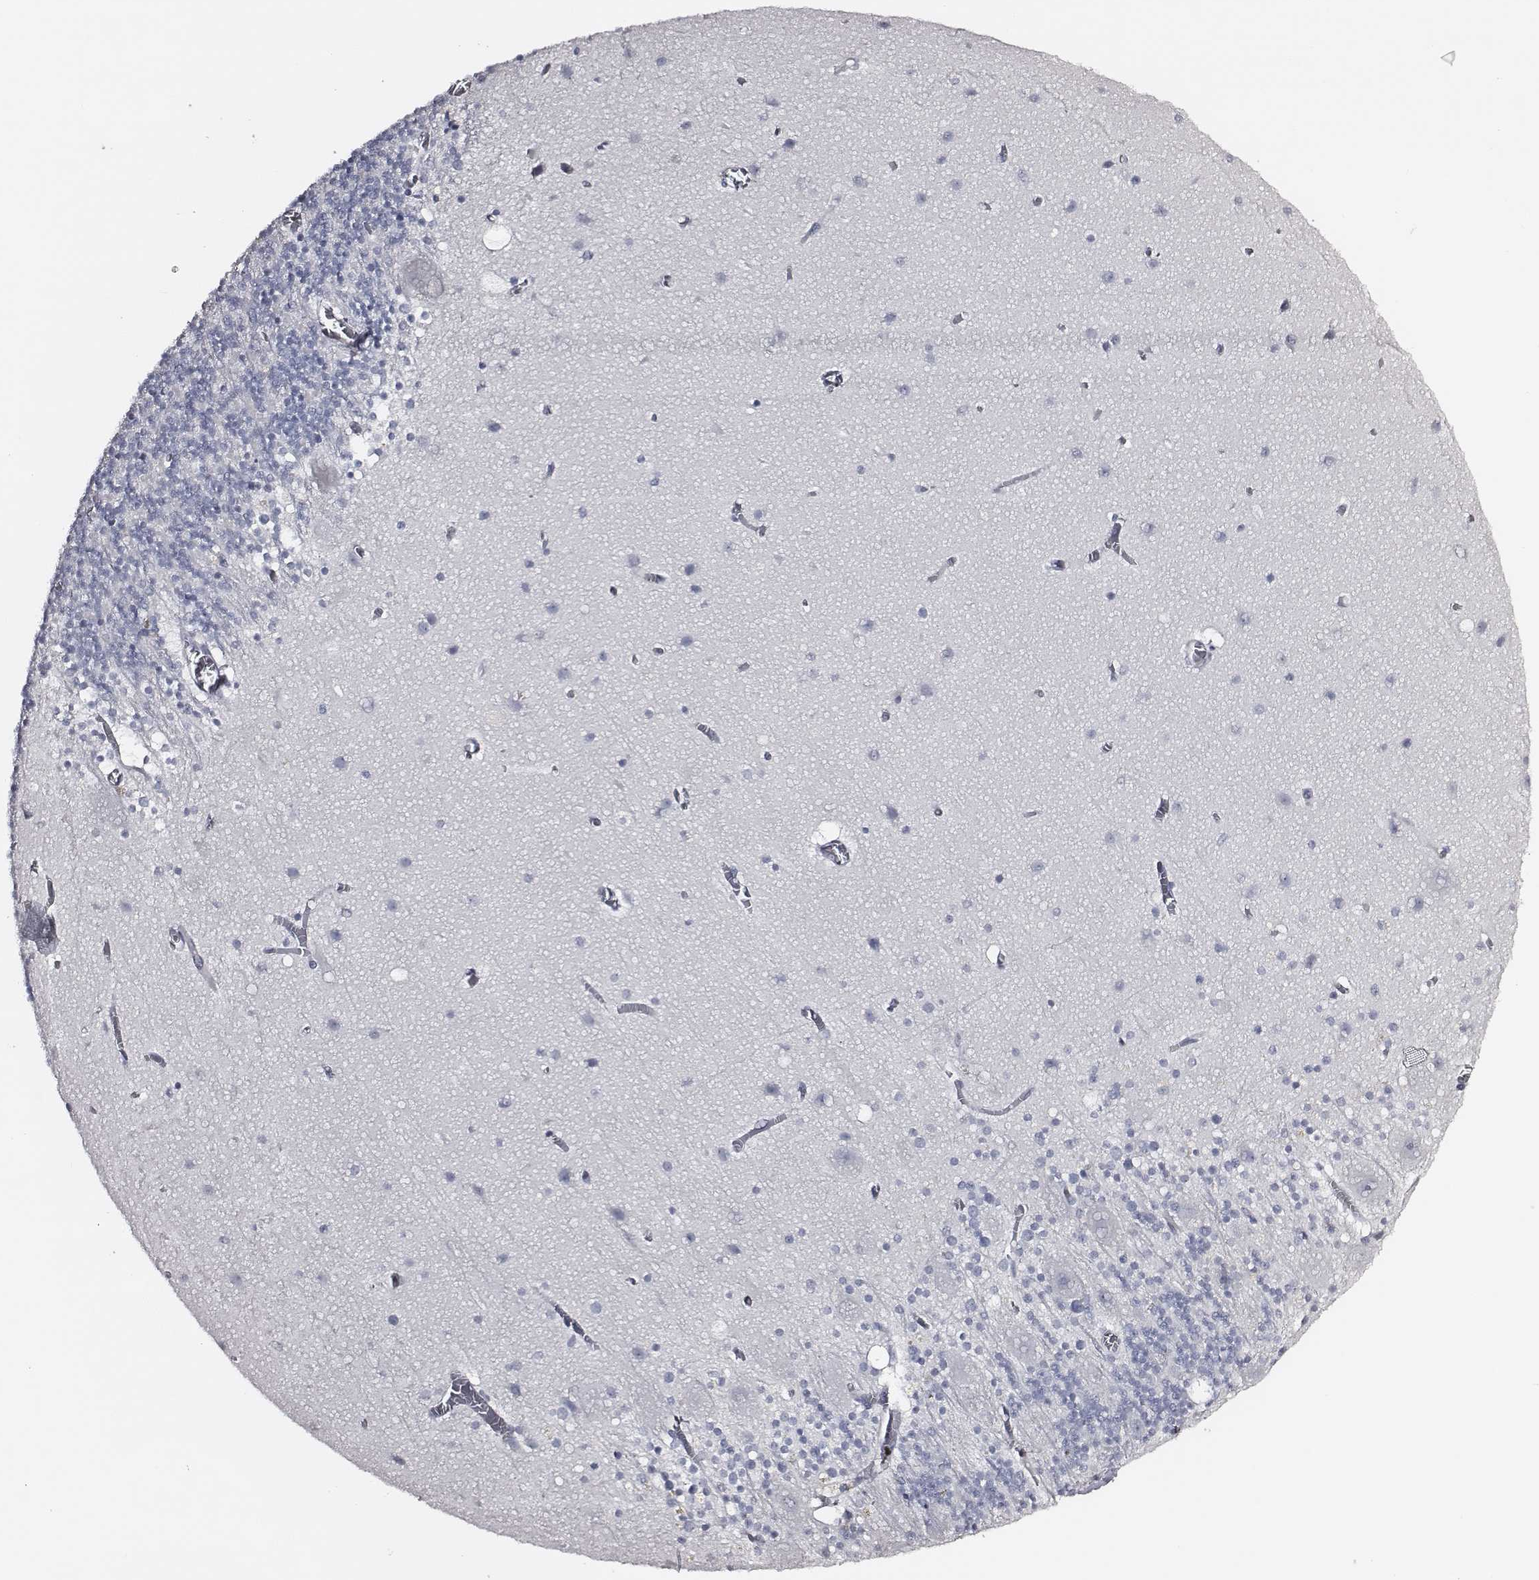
{"staining": {"intensity": "negative", "quantity": "none", "location": "none"}, "tissue": "cerebellum", "cell_type": "Cells in granular layer", "image_type": "normal", "snomed": [{"axis": "morphology", "description": "Normal tissue, NOS"}, {"axis": "topography", "description": "Cerebellum"}], "caption": "DAB (3,3'-diaminobenzidine) immunohistochemical staining of unremarkable human cerebellum demonstrates no significant expression in cells in granular layer.", "gene": "DPEP1", "patient": {"sex": "male", "age": 70}}